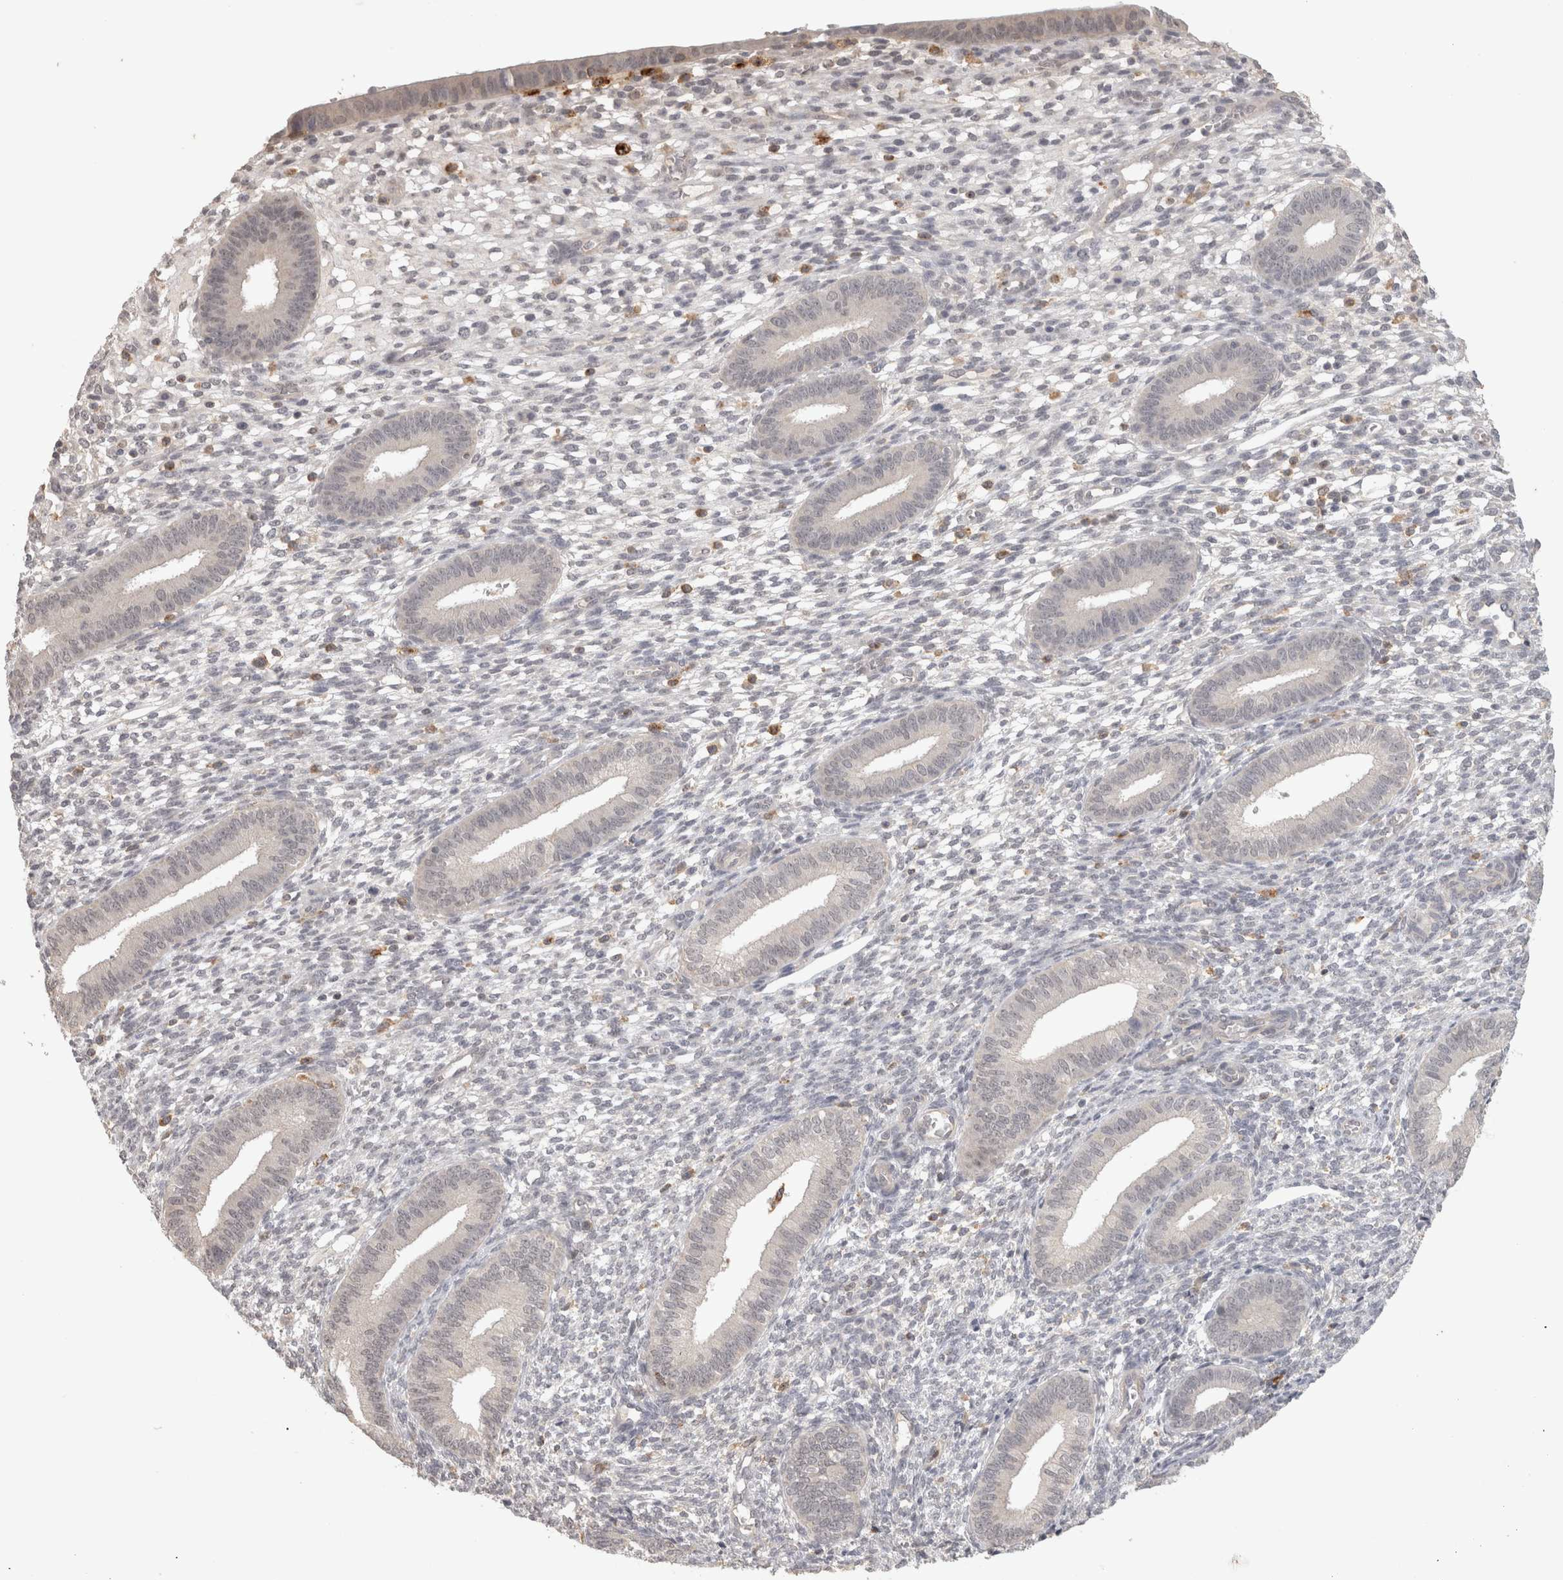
{"staining": {"intensity": "negative", "quantity": "none", "location": "none"}, "tissue": "endometrium", "cell_type": "Cells in endometrial stroma", "image_type": "normal", "snomed": [{"axis": "morphology", "description": "Normal tissue, NOS"}, {"axis": "topography", "description": "Endometrium"}], "caption": "The histopathology image demonstrates no staining of cells in endometrial stroma in benign endometrium.", "gene": "HAVCR2", "patient": {"sex": "female", "age": 46}}